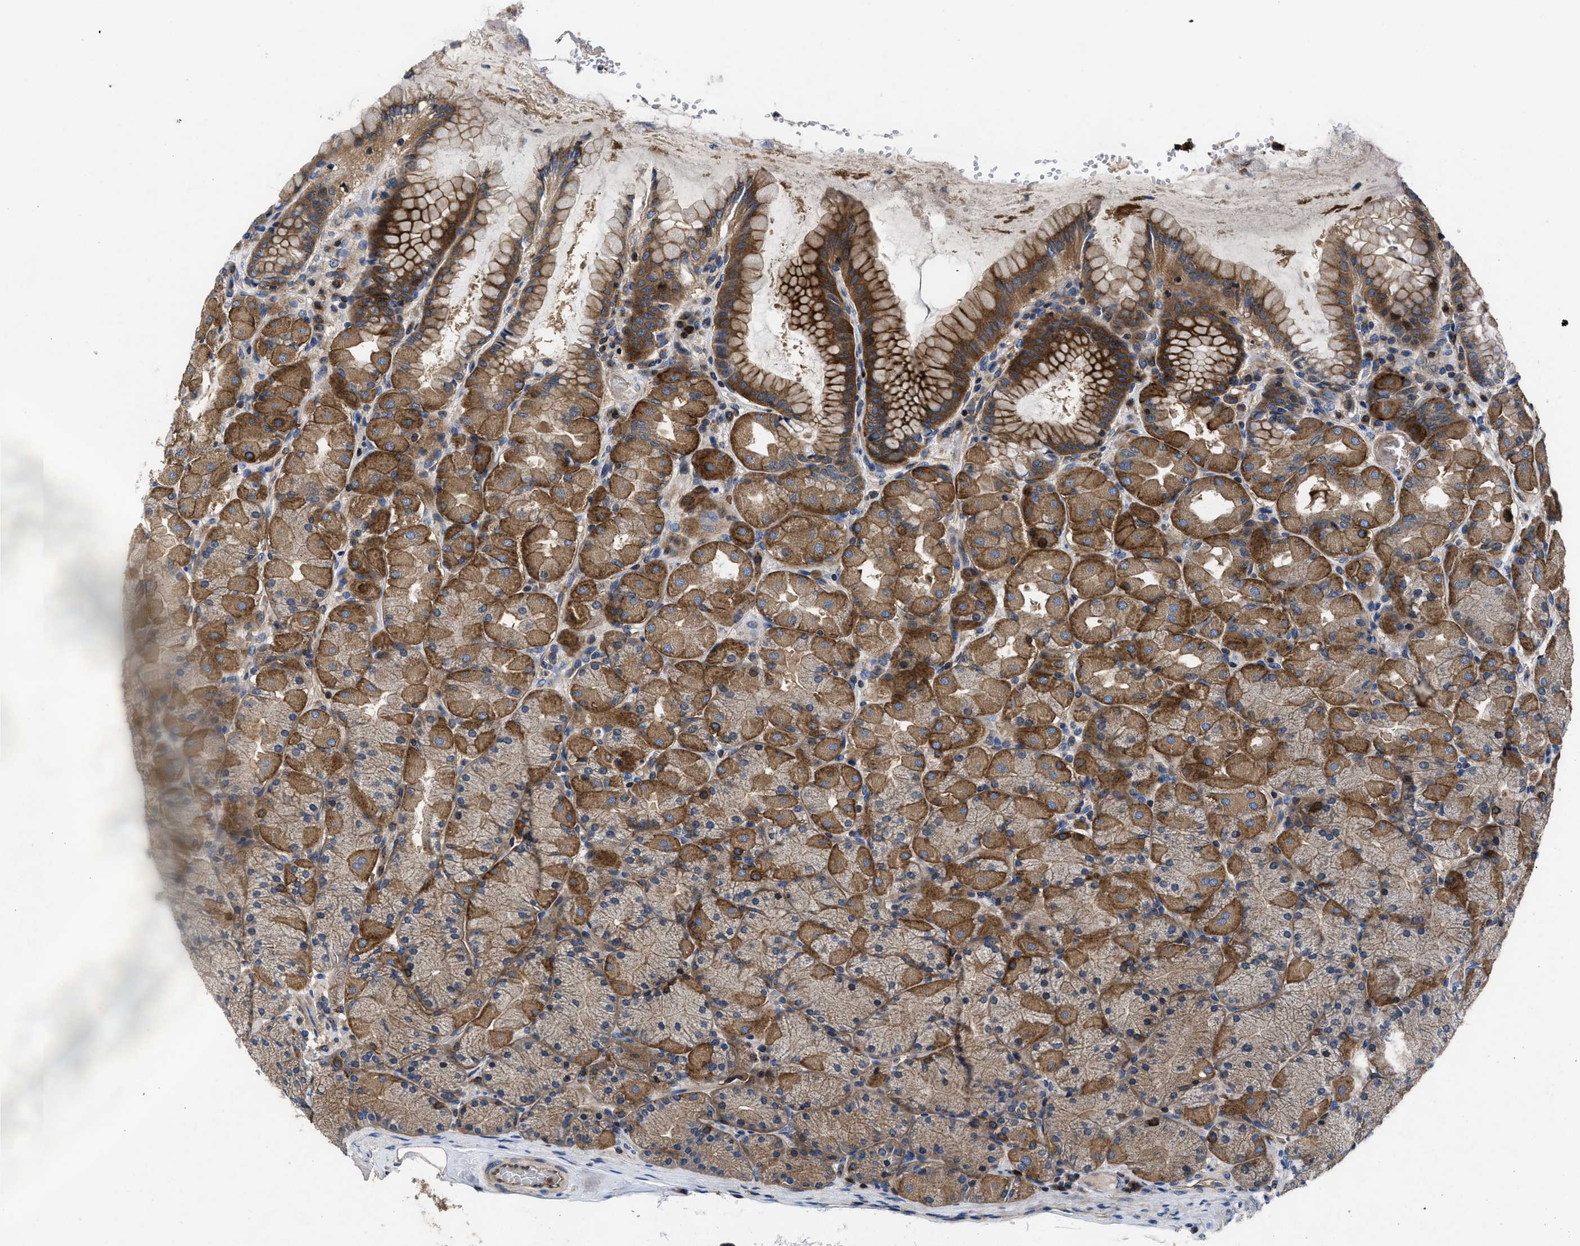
{"staining": {"intensity": "strong", "quantity": "25%-75%", "location": "cytoplasmic/membranous"}, "tissue": "stomach", "cell_type": "Glandular cells", "image_type": "normal", "snomed": [{"axis": "morphology", "description": "Normal tissue, NOS"}, {"axis": "topography", "description": "Stomach, upper"}], "caption": "This micrograph exhibits immunohistochemistry staining of normal human stomach, with high strong cytoplasmic/membranous staining in about 25%-75% of glandular cells.", "gene": "YBEY", "patient": {"sex": "female", "age": 56}}